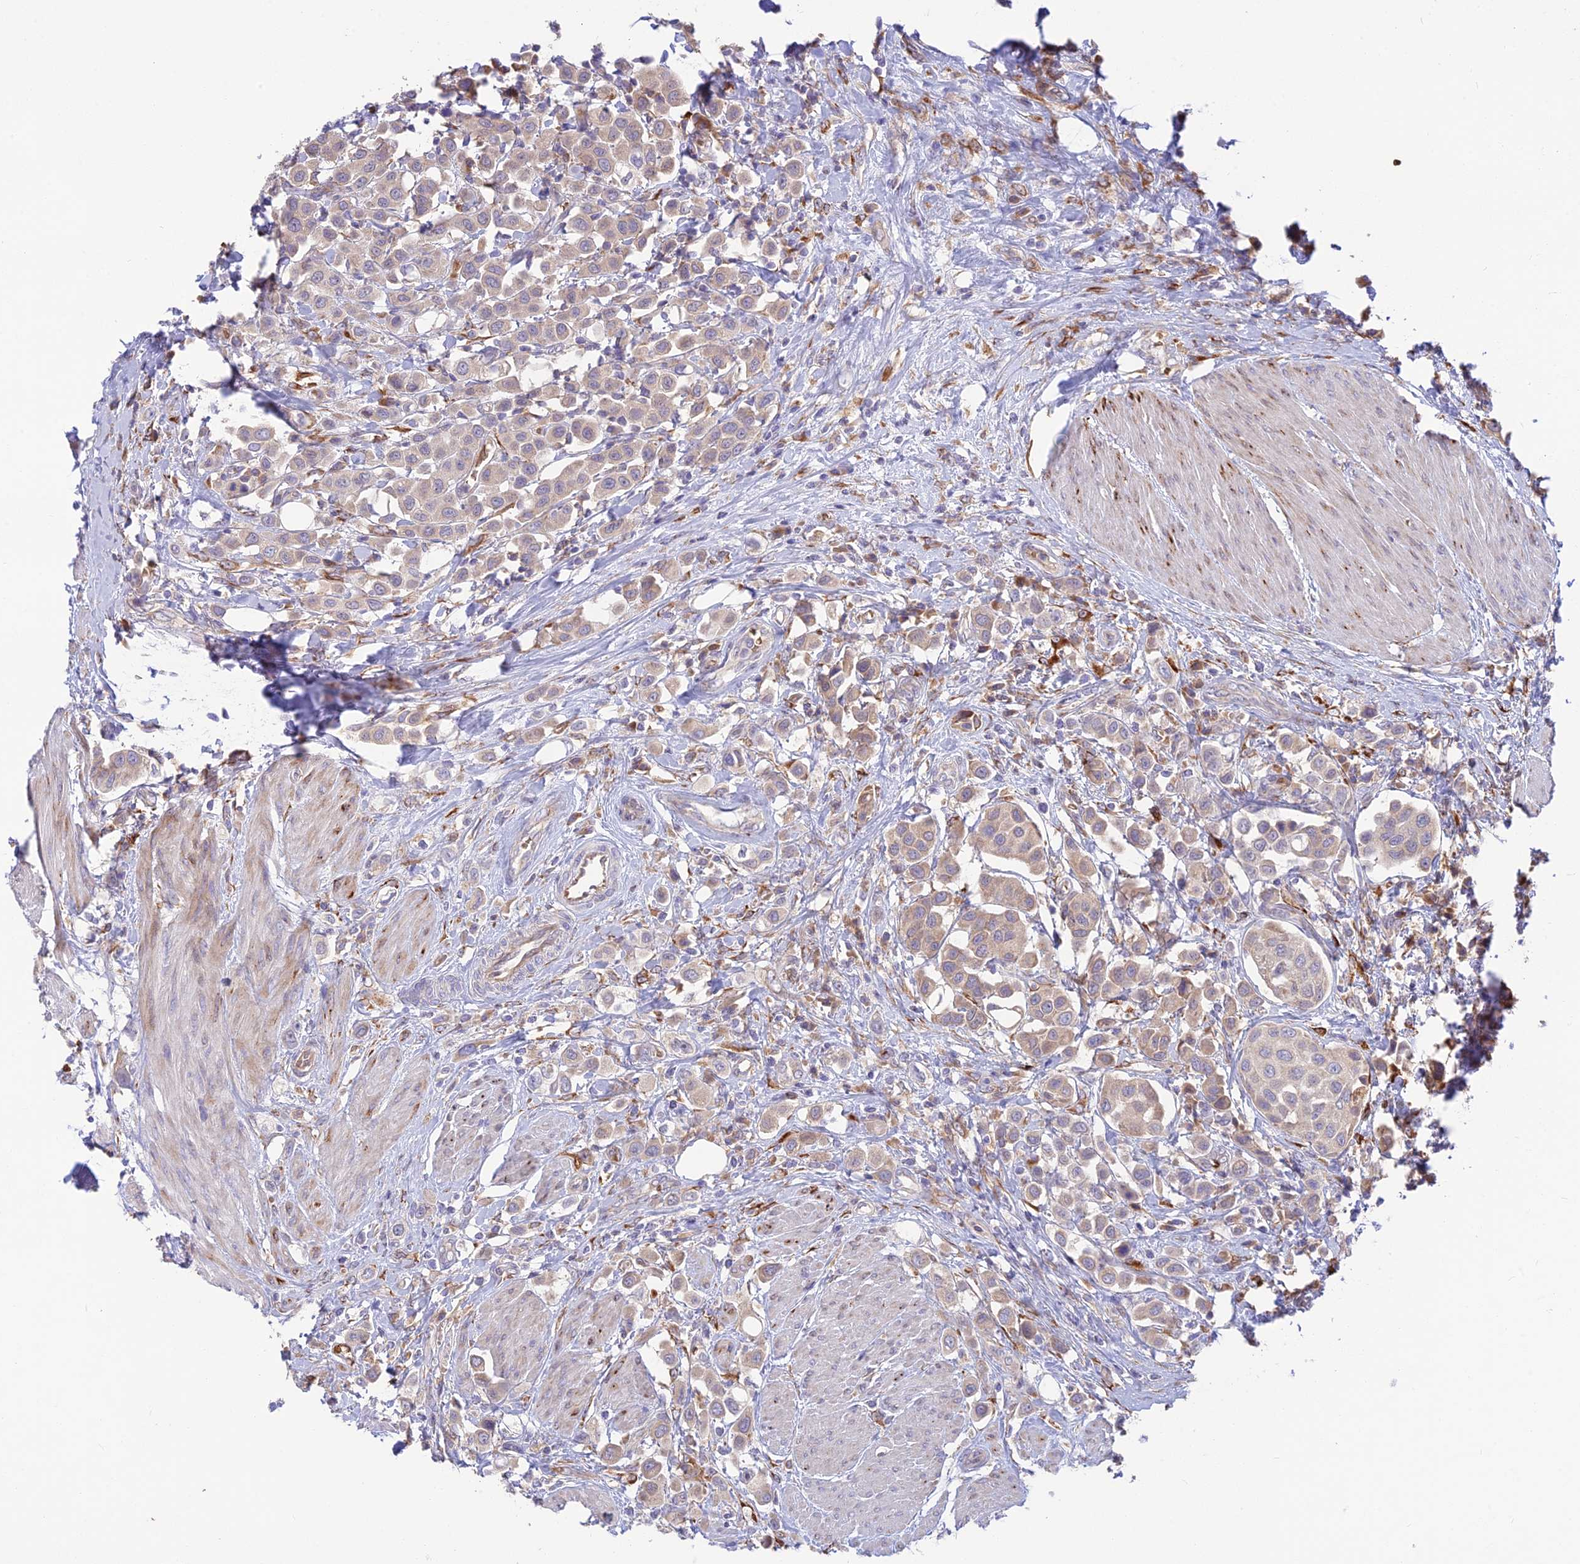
{"staining": {"intensity": "weak", "quantity": "<25%", "location": "cytoplasmic/membranous"}, "tissue": "urothelial cancer", "cell_type": "Tumor cells", "image_type": "cancer", "snomed": [{"axis": "morphology", "description": "Urothelial carcinoma, High grade"}, {"axis": "topography", "description": "Urinary bladder"}], "caption": "Tumor cells are negative for protein expression in human urothelial cancer.", "gene": "UFSP2", "patient": {"sex": "male", "age": 50}}